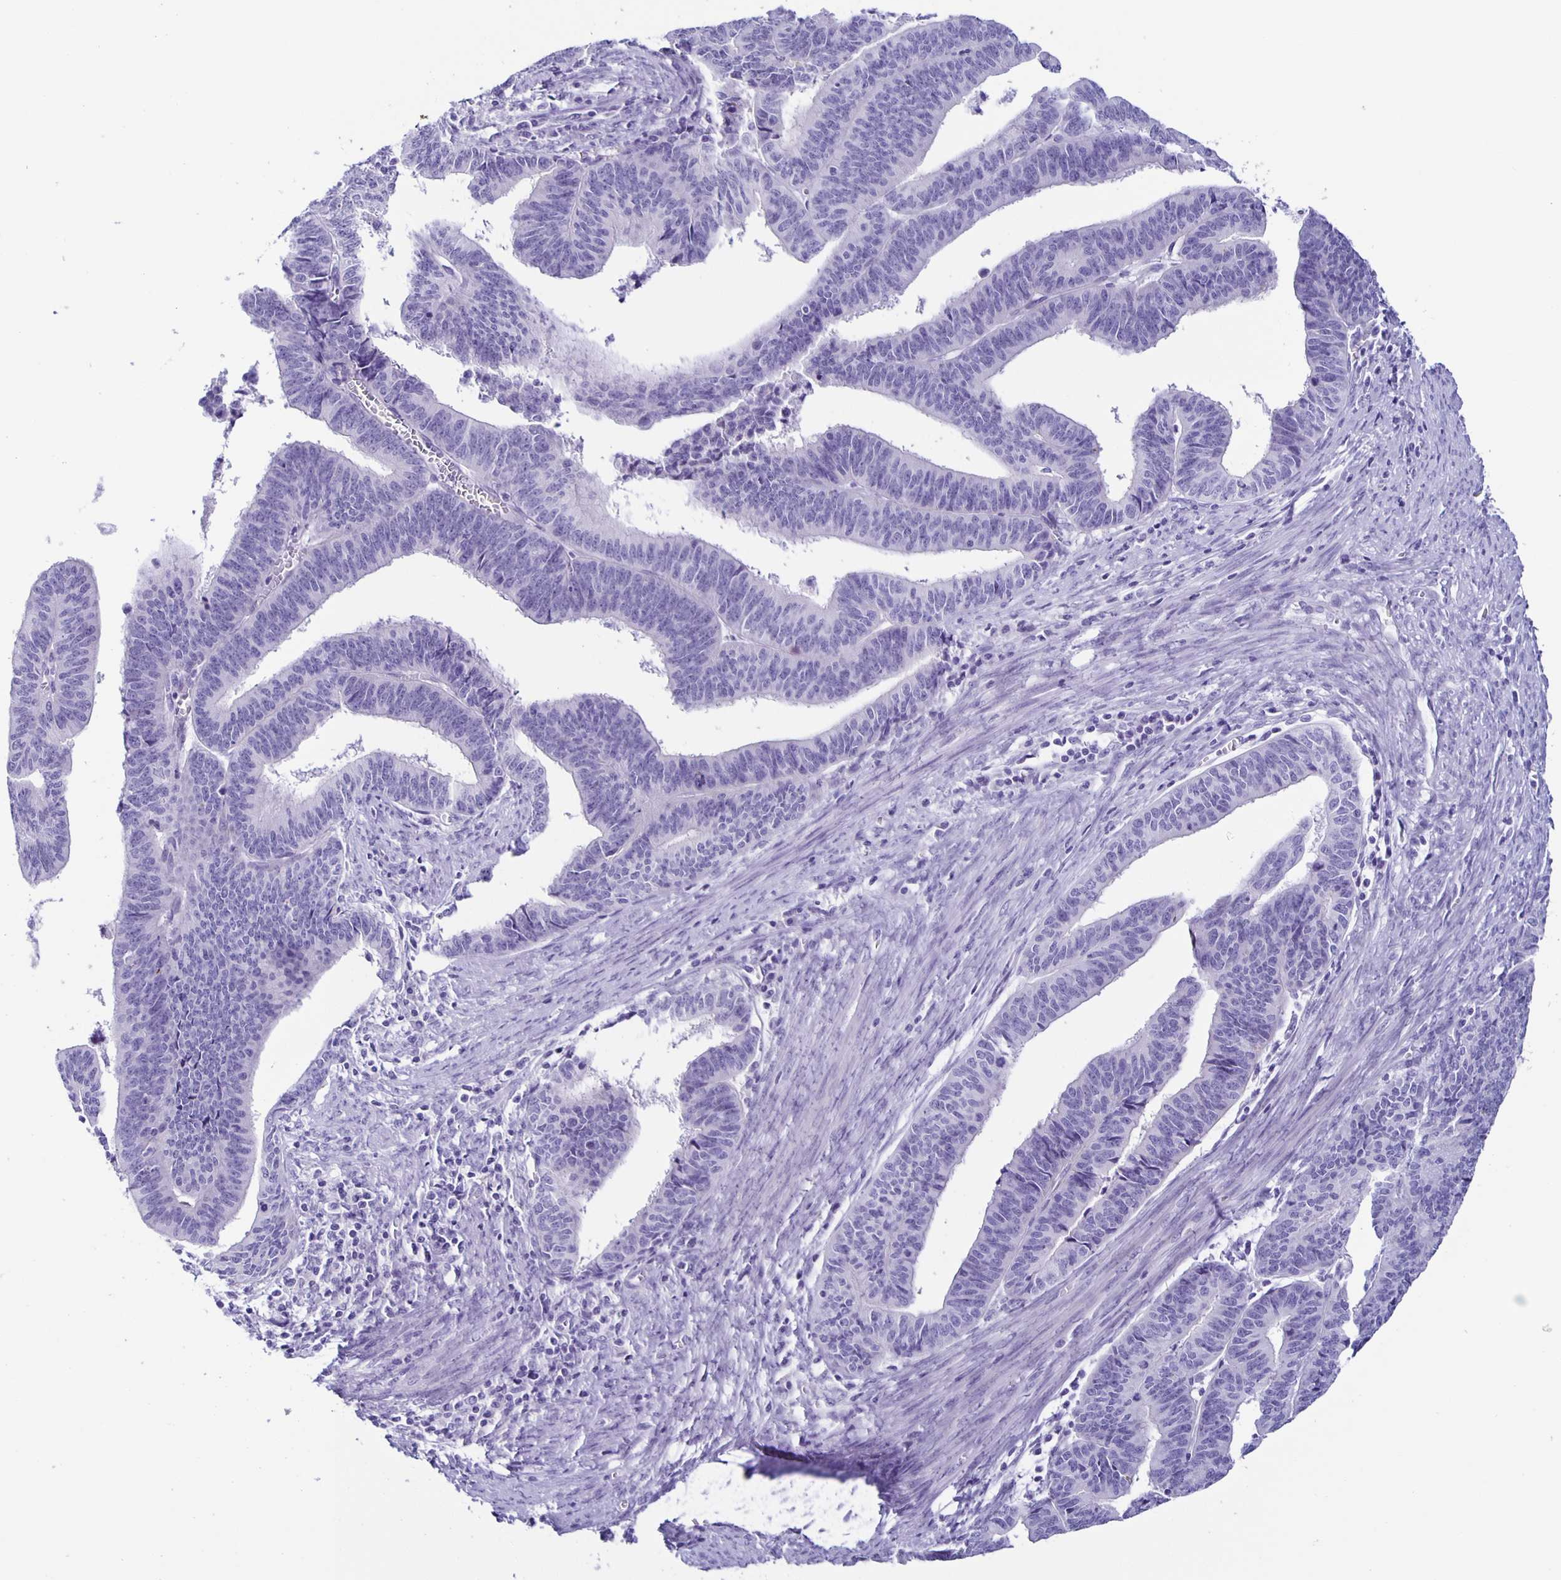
{"staining": {"intensity": "negative", "quantity": "none", "location": "none"}, "tissue": "endometrial cancer", "cell_type": "Tumor cells", "image_type": "cancer", "snomed": [{"axis": "morphology", "description": "Adenocarcinoma, NOS"}, {"axis": "topography", "description": "Endometrium"}], "caption": "This is an IHC image of adenocarcinoma (endometrial). There is no staining in tumor cells.", "gene": "AQP6", "patient": {"sex": "female", "age": 65}}